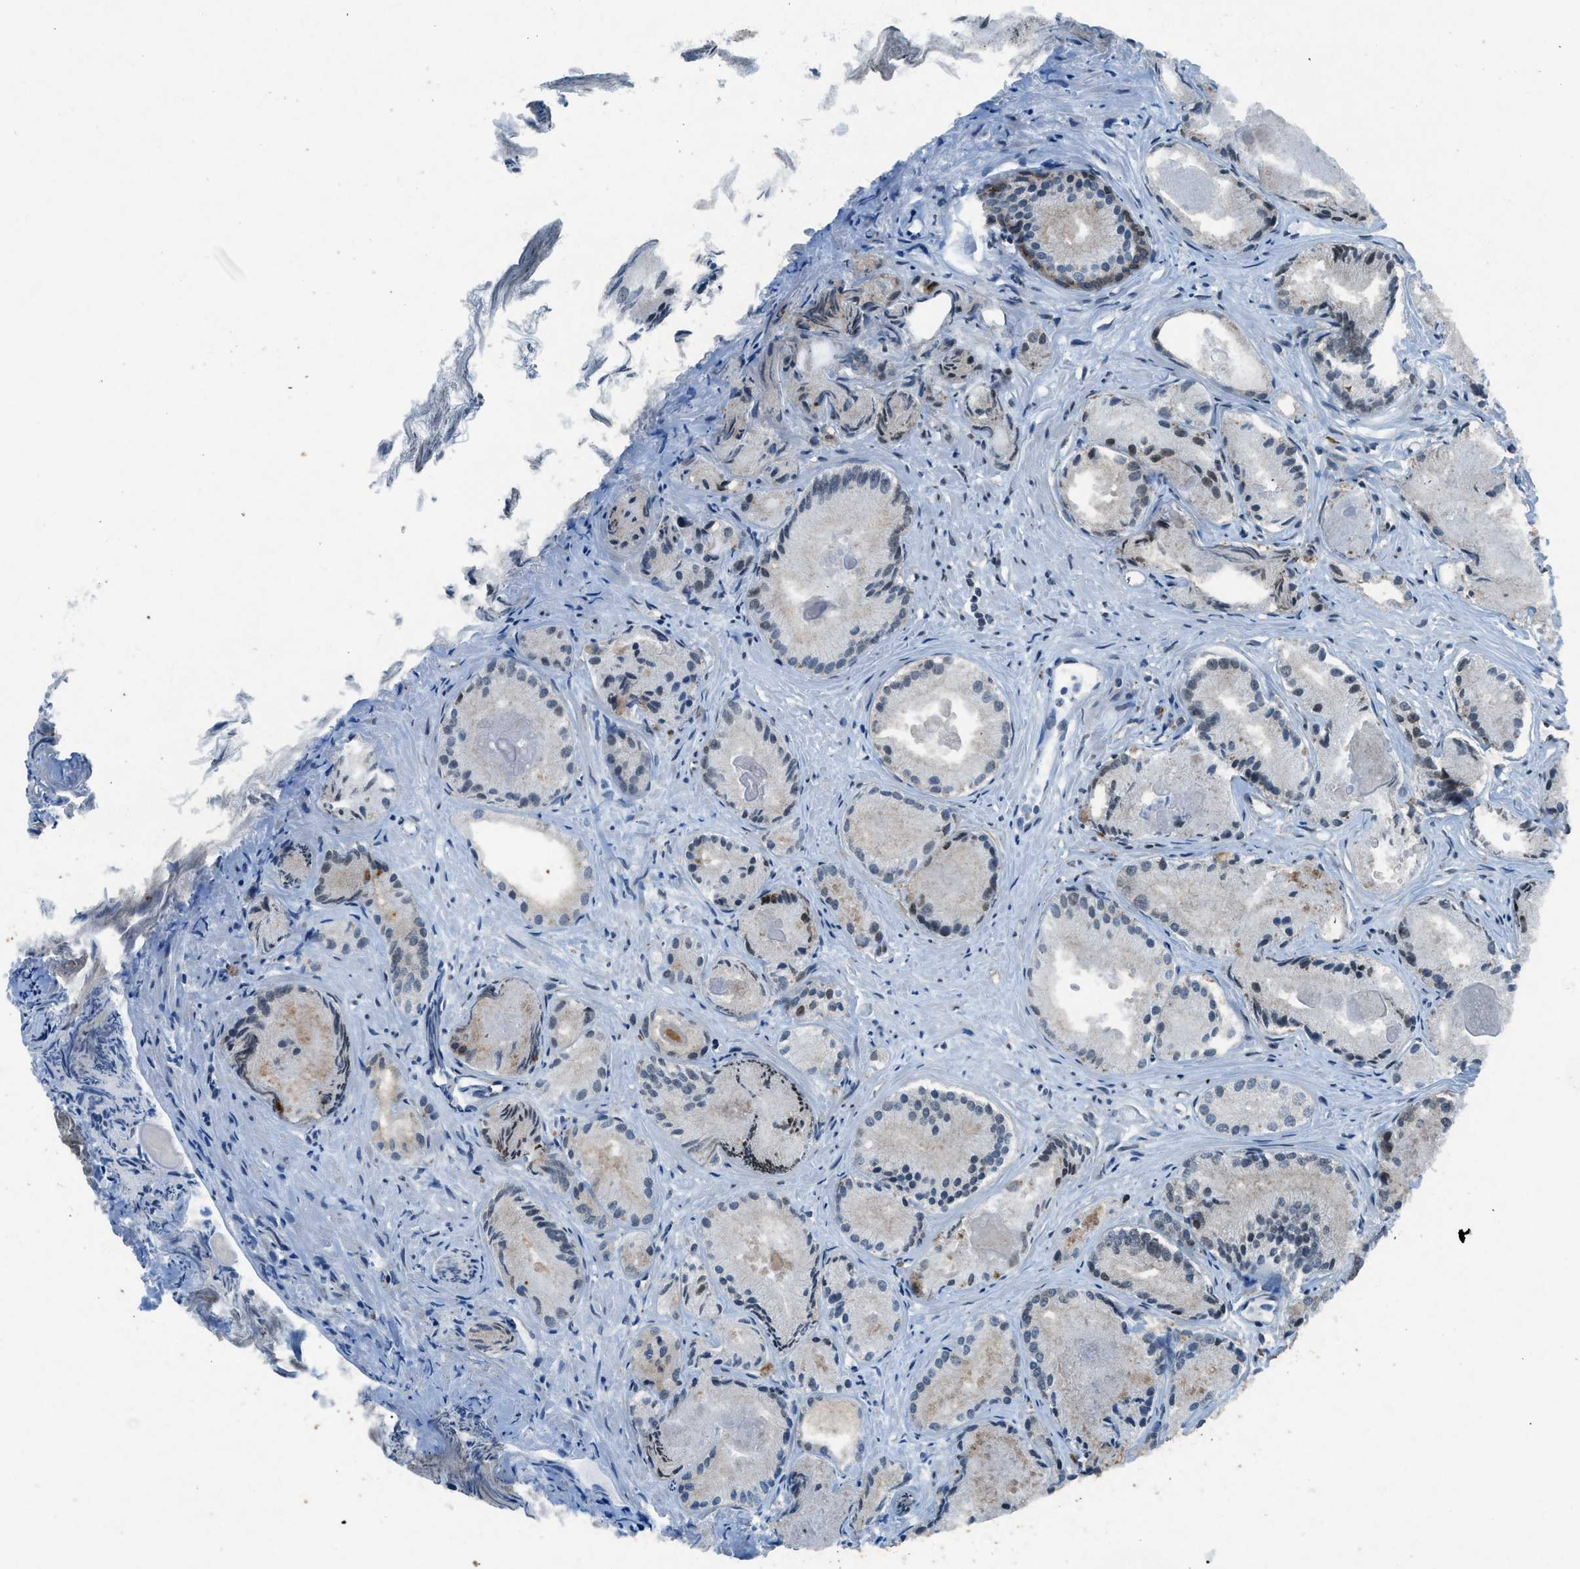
{"staining": {"intensity": "negative", "quantity": "none", "location": "none"}, "tissue": "prostate cancer", "cell_type": "Tumor cells", "image_type": "cancer", "snomed": [{"axis": "morphology", "description": "Adenocarcinoma, Low grade"}, {"axis": "topography", "description": "Prostate"}], "caption": "Tumor cells show no significant protein positivity in prostate adenocarcinoma (low-grade).", "gene": "NXF1", "patient": {"sex": "male", "age": 72}}